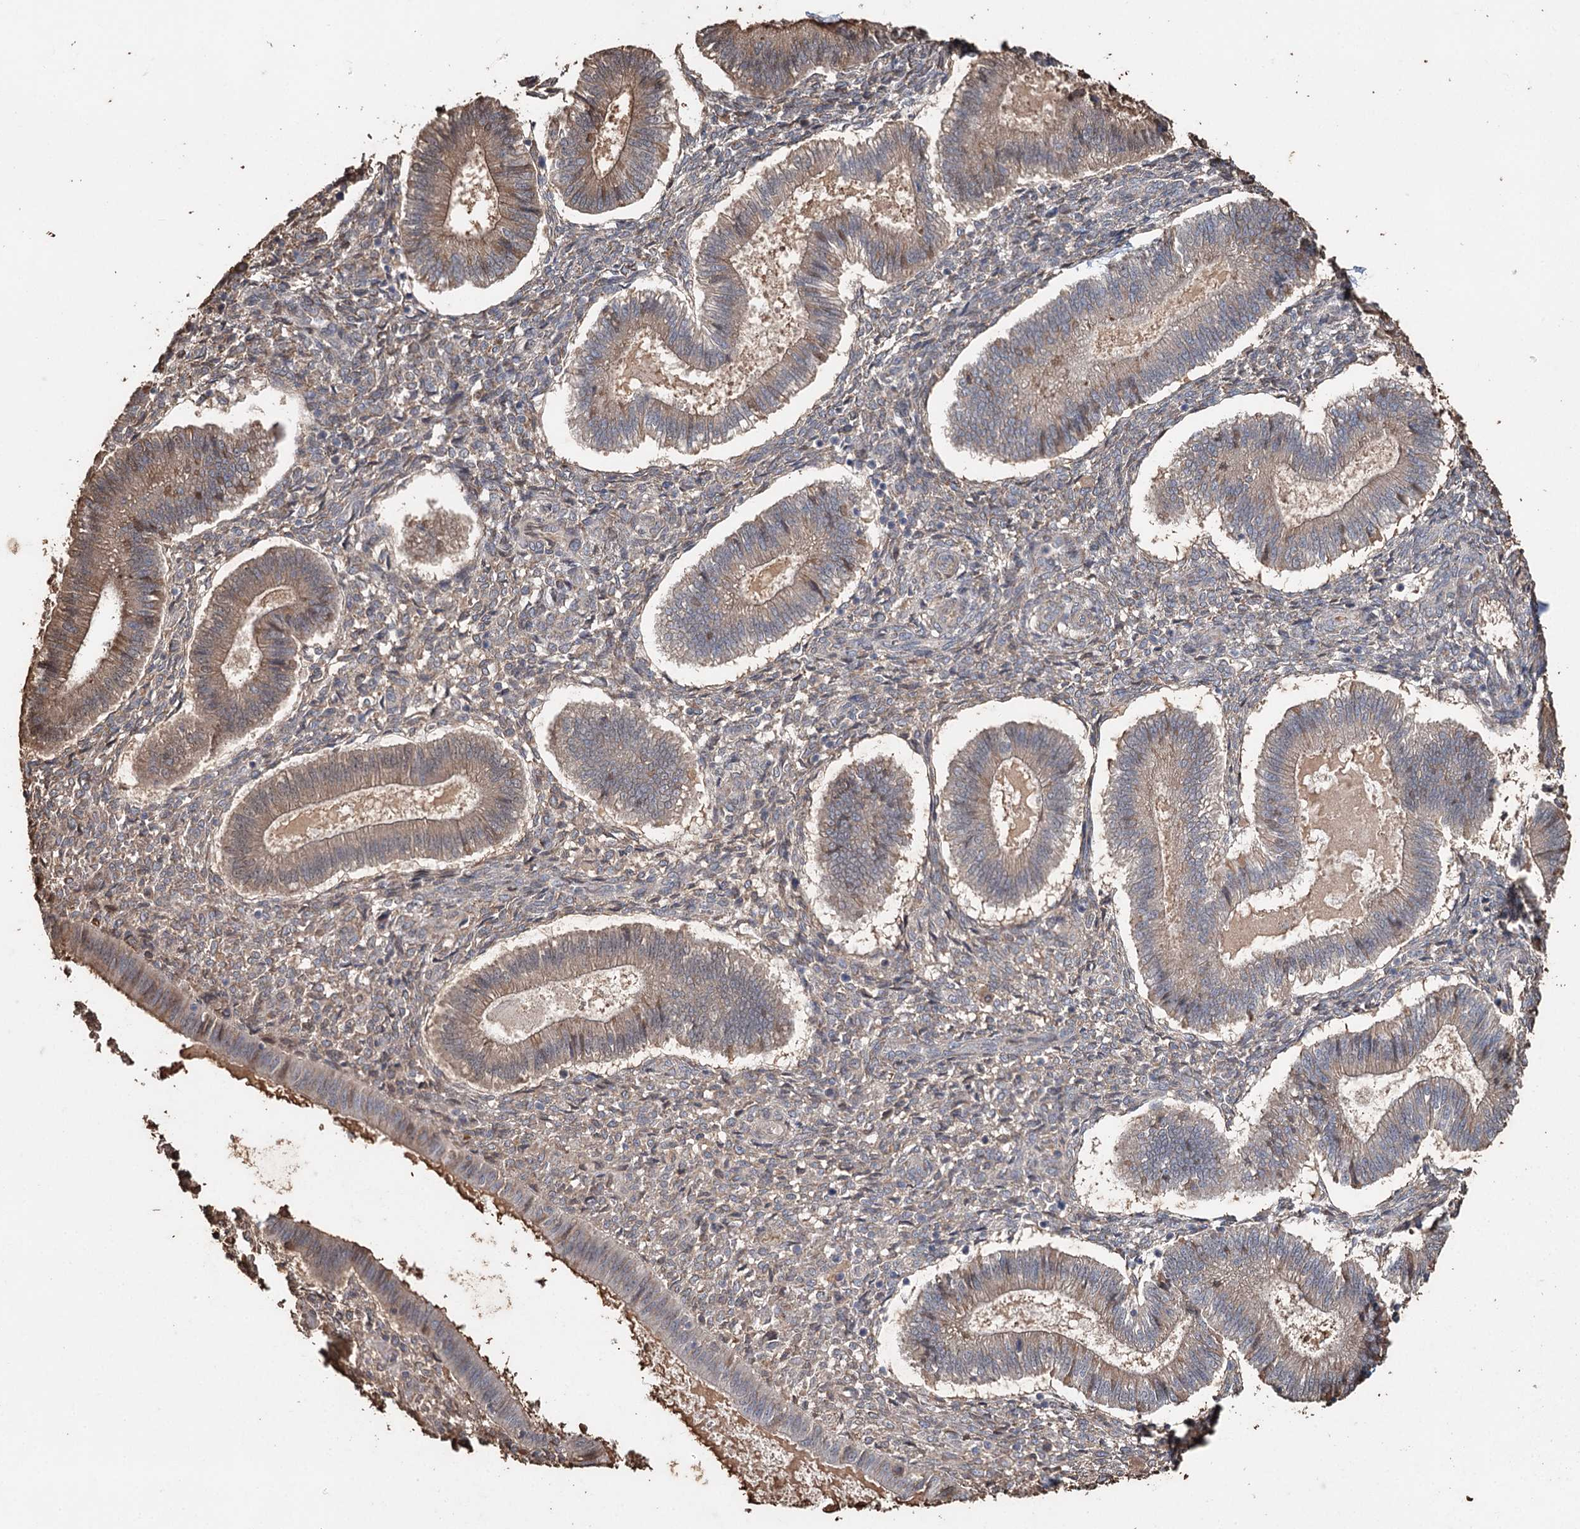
{"staining": {"intensity": "weak", "quantity": "25%-75%", "location": "cytoplasmic/membranous"}, "tissue": "endometrium", "cell_type": "Cells in endometrial stroma", "image_type": "normal", "snomed": [{"axis": "morphology", "description": "Normal tissue, NOS"}, {"axis": "topography", "description": "Endometrium"}], "caption": "IHC (DAB (3,3'-diaminobenzidine)) staining of benign endometrium demonstrates weak cytoplasmic/membranous protein staining in about 25%-75% of cells in endometrial stroma.", "gene": "SYVN1", "patient": {"sex": "female", "age": 25}}